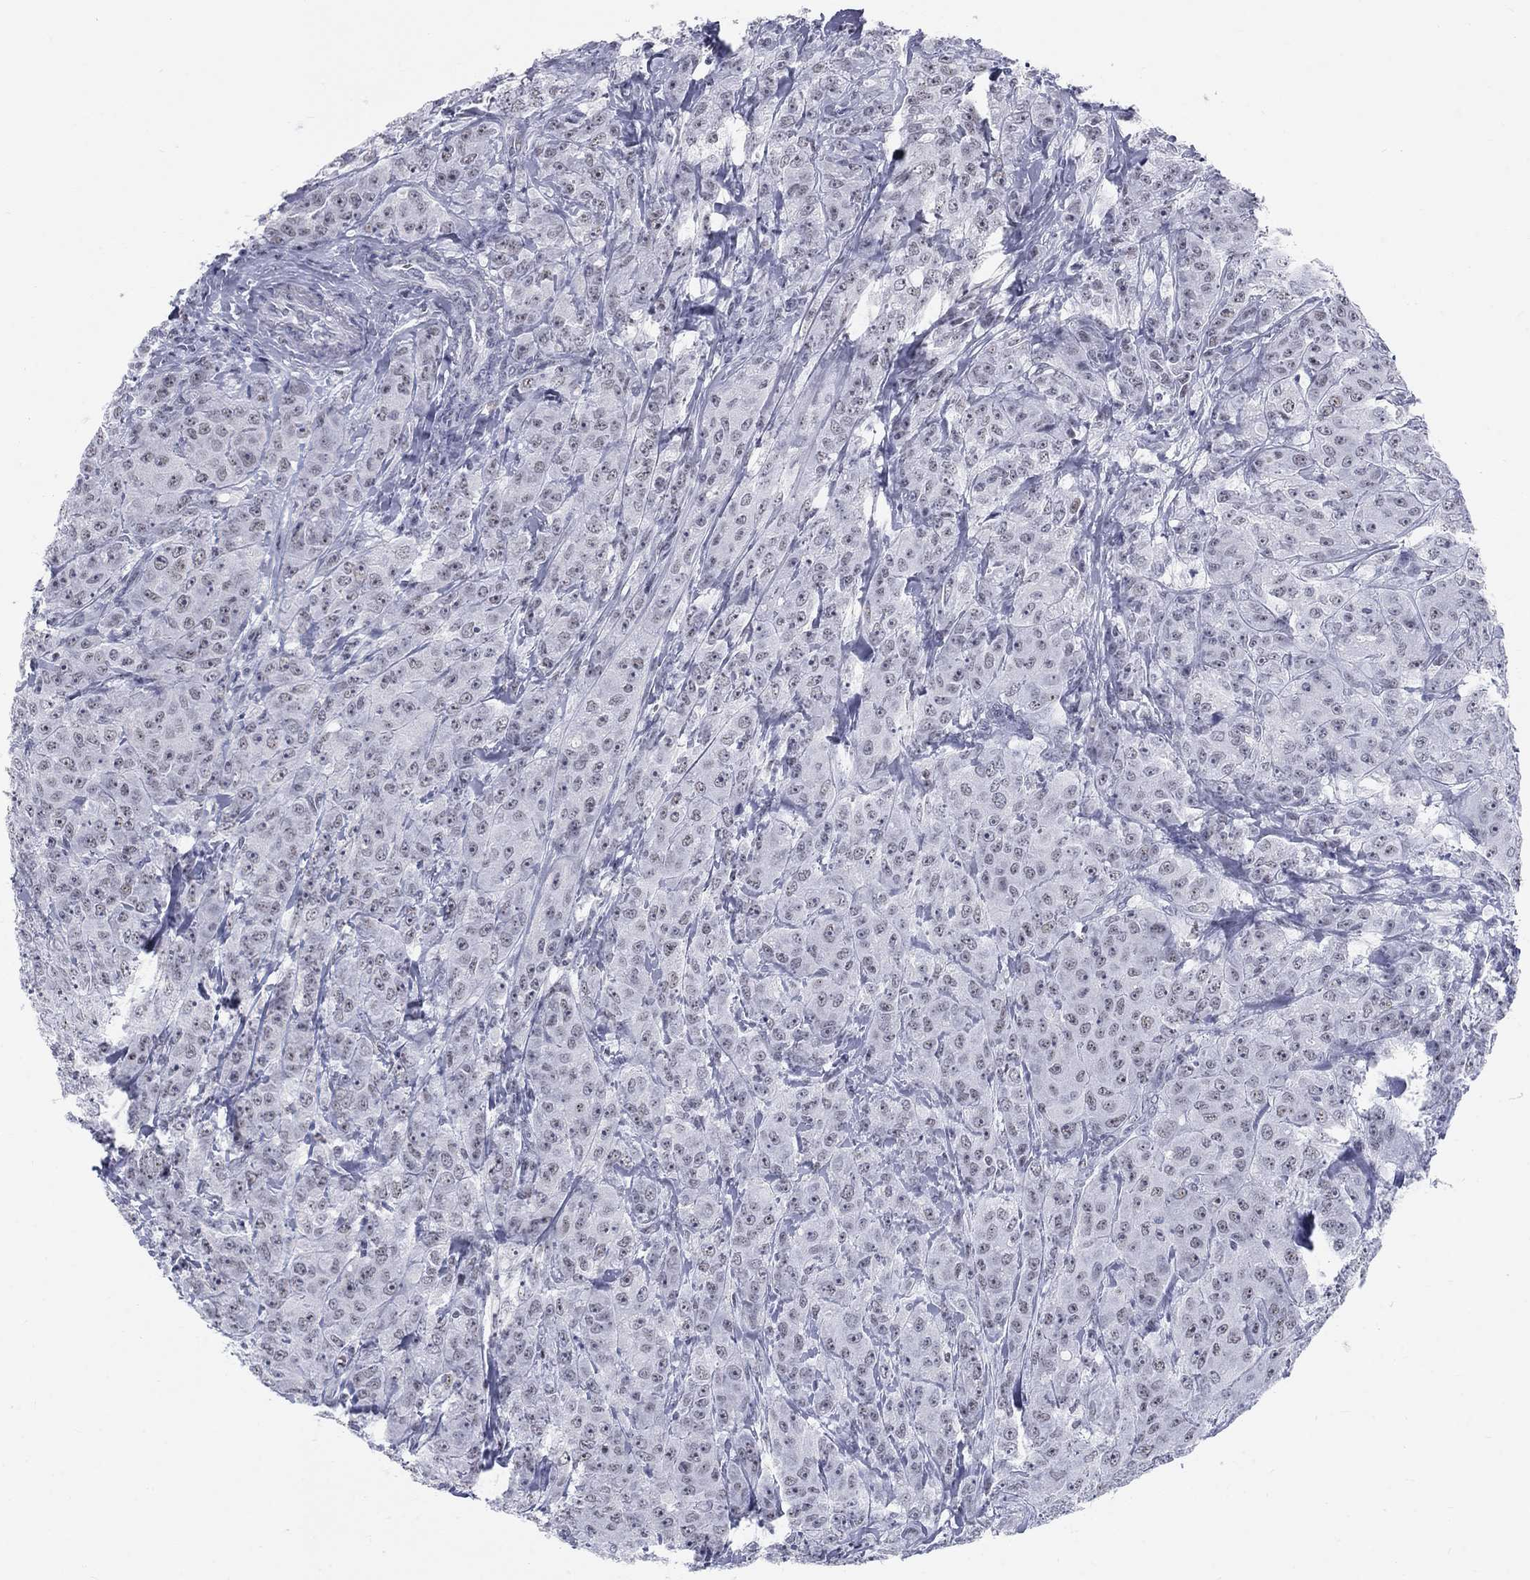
{"staining": {"intensity": "weak", "quantity": ">75%", "location": "nuclear"}, "tissue": "breast cancer", "cell_type": "Tumor cells", "image_type": "cancer", "snomed": [{"axis": "morphology", "description": "Duct carcinoma"}, {"axis": "topography", "description": "Breast"}], "caption": "Protein staining of invasive ductal carcinoma (breast) tissue shows weak nuclear positivity in approximately >75% of tumor cells.", "gene": "DMTN", "patient": {"sex": "female", "age": 43}}